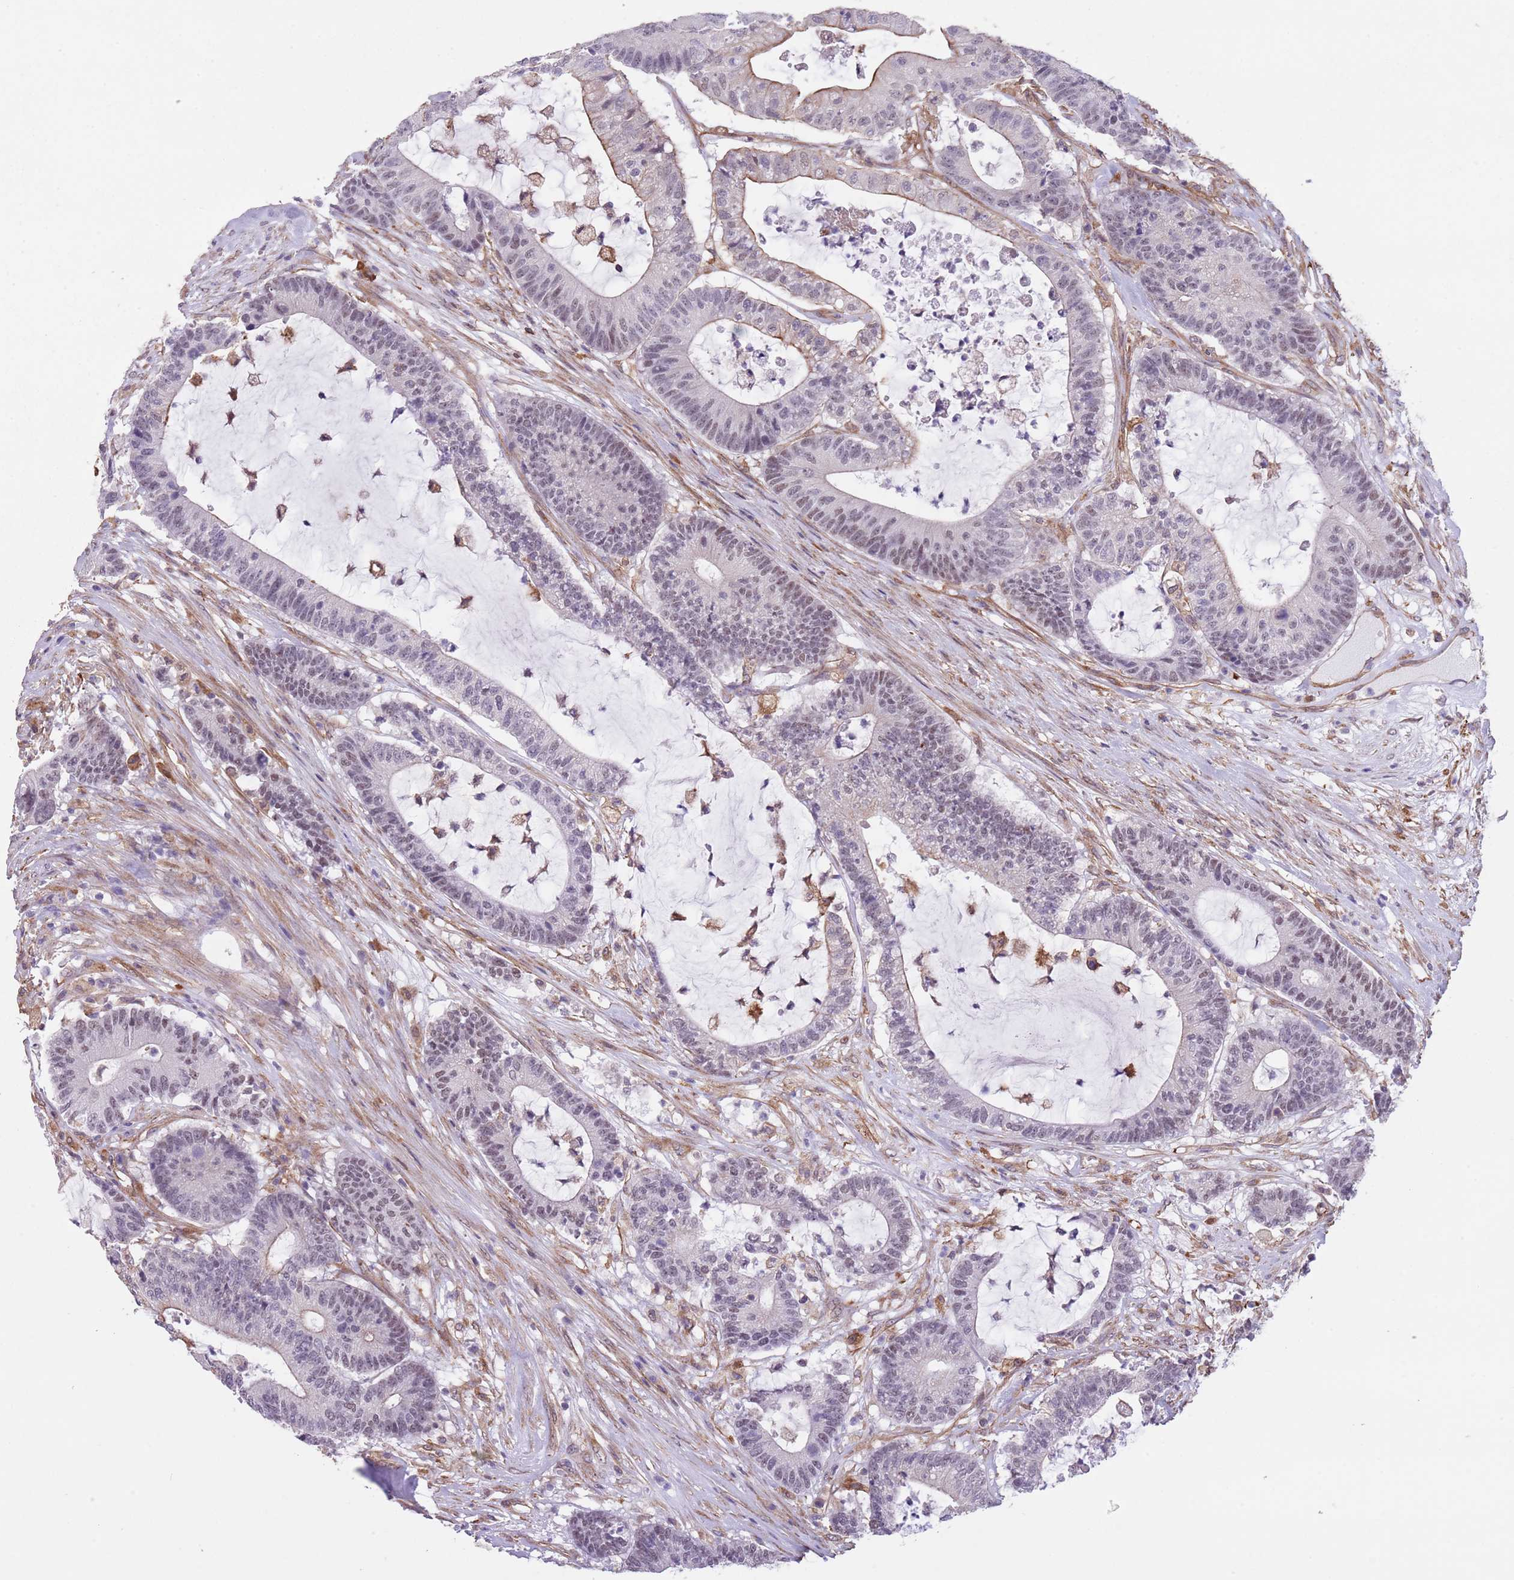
{"staining": {"intensity": "moderate", "quantity": "<25%", "location": "cytoplasmic/membranous,nuclear"}, "tissue": "colorectal cancer", "cell_type": "Tumor cells", "image_type": "cancer", "snomed": [{"axis": "morphology", "description": "Adenocarcinoma, NOS"}, {"axis": "topography", "description": "Colon"}], "caption": "A histopathology image of human adenocarcinoma (colorectal) stained for a protein exhibits moderate cytoplasmic/membranous and nuclear brown staining in tumor cells.", "gene": "CREBZF", "patient": {"sex": "female", "age": 84}}